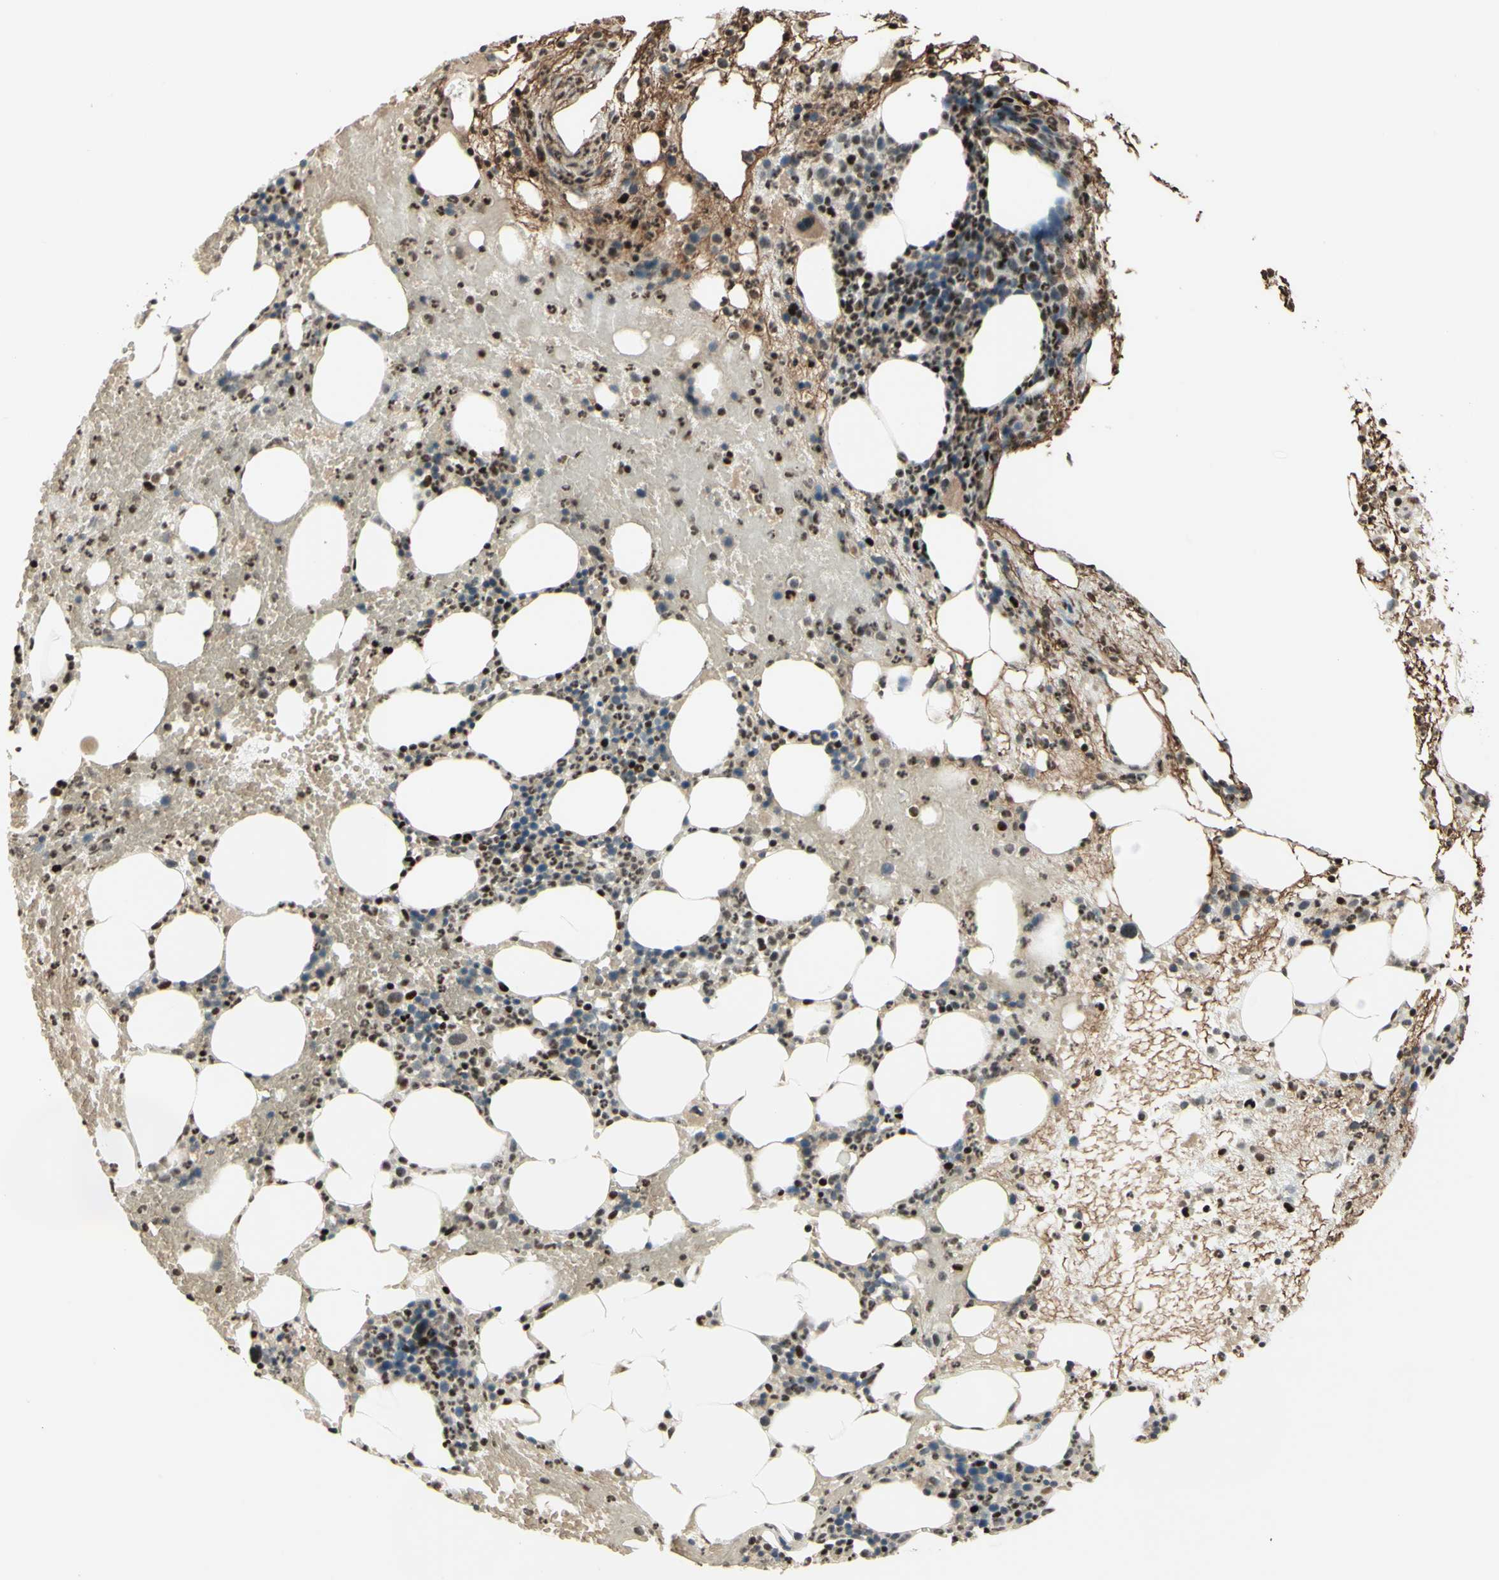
{"staining": {"intensity": "strong", "quantity": "25%-75%", "location": "nuclear"}, "tissue": "bone marrow", "cell_type": "Hematopoietic cells", "image_type": "normal", "snomed": [{"axis": "morphology", "description": "Normal tissue, NOS"}, {"axis": "morphology", "description": "Inflammation, NOS"}, {"axis": "topography", "description": "Bone marrow"}], "caption": "Immunohistochemical staining of unremarkable bone marrow exhibits 25%-75% levels of strong nuclear protein positivity in about 25%-75% of hematopoietic cells. The protein is shown in brown color, while the nuclei are stained blue.", "gene": "CDKL5", "patient": {"sex": "female", "age": 79}}